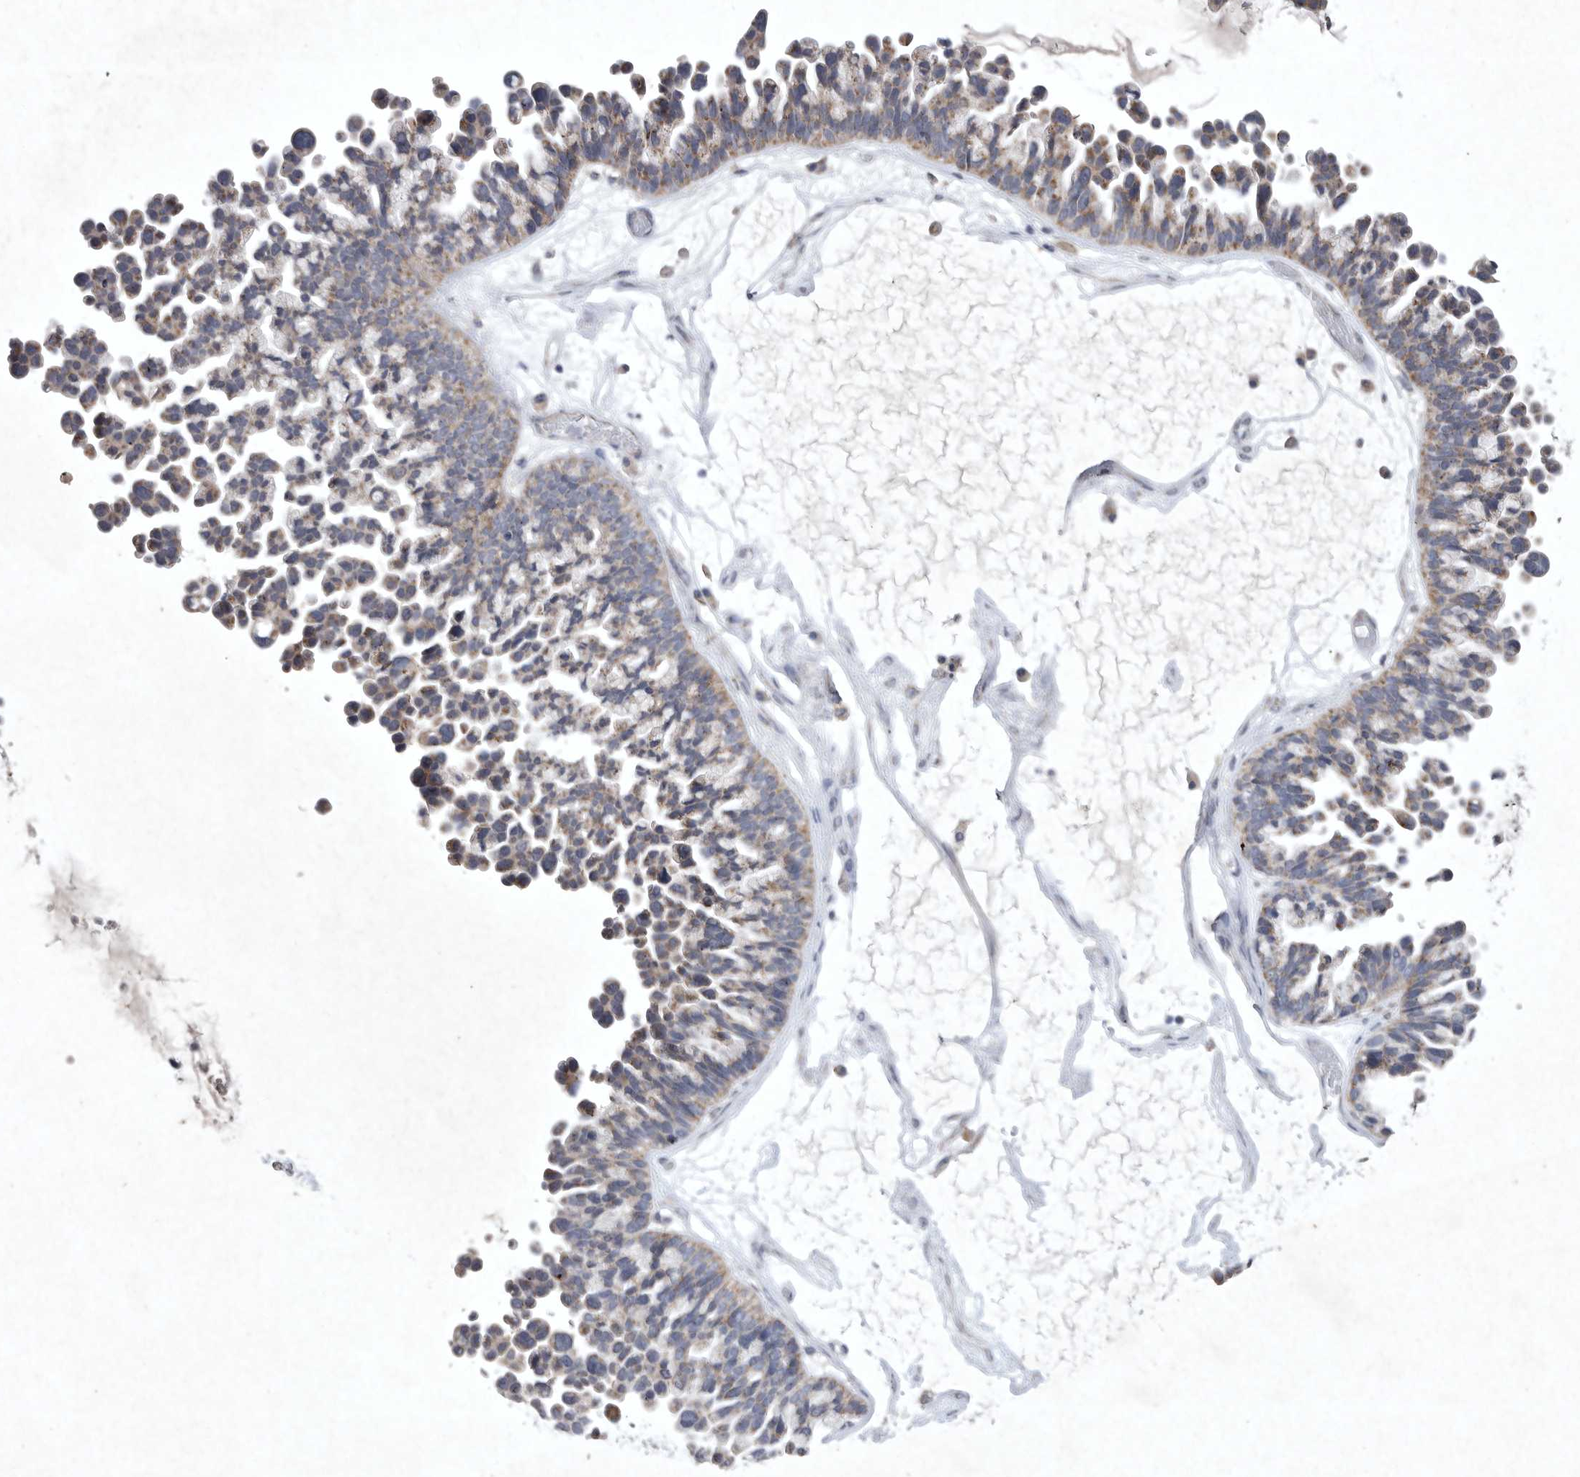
{"staining": {"intensity": "weak", "quantity": ">75%", "location": "cytoplasmic/membranous"}, "tissue": "ovarian cancer", "cell_type": "Tumor cells", "image_type": "cancer", "snomed": [{"axis": "morphology", "description": "Cystadenocarcinoma, serous, NOS"}, {"axis": "topography", "description": "Ovary"}], "caption": "The immunohistochemical stain labels weak cytoplasmic/membranous positivity in tumor cells of ovarian cancer tissue.", "gene": "DDR1", "patient": {"sex": "female", "age": 56}}